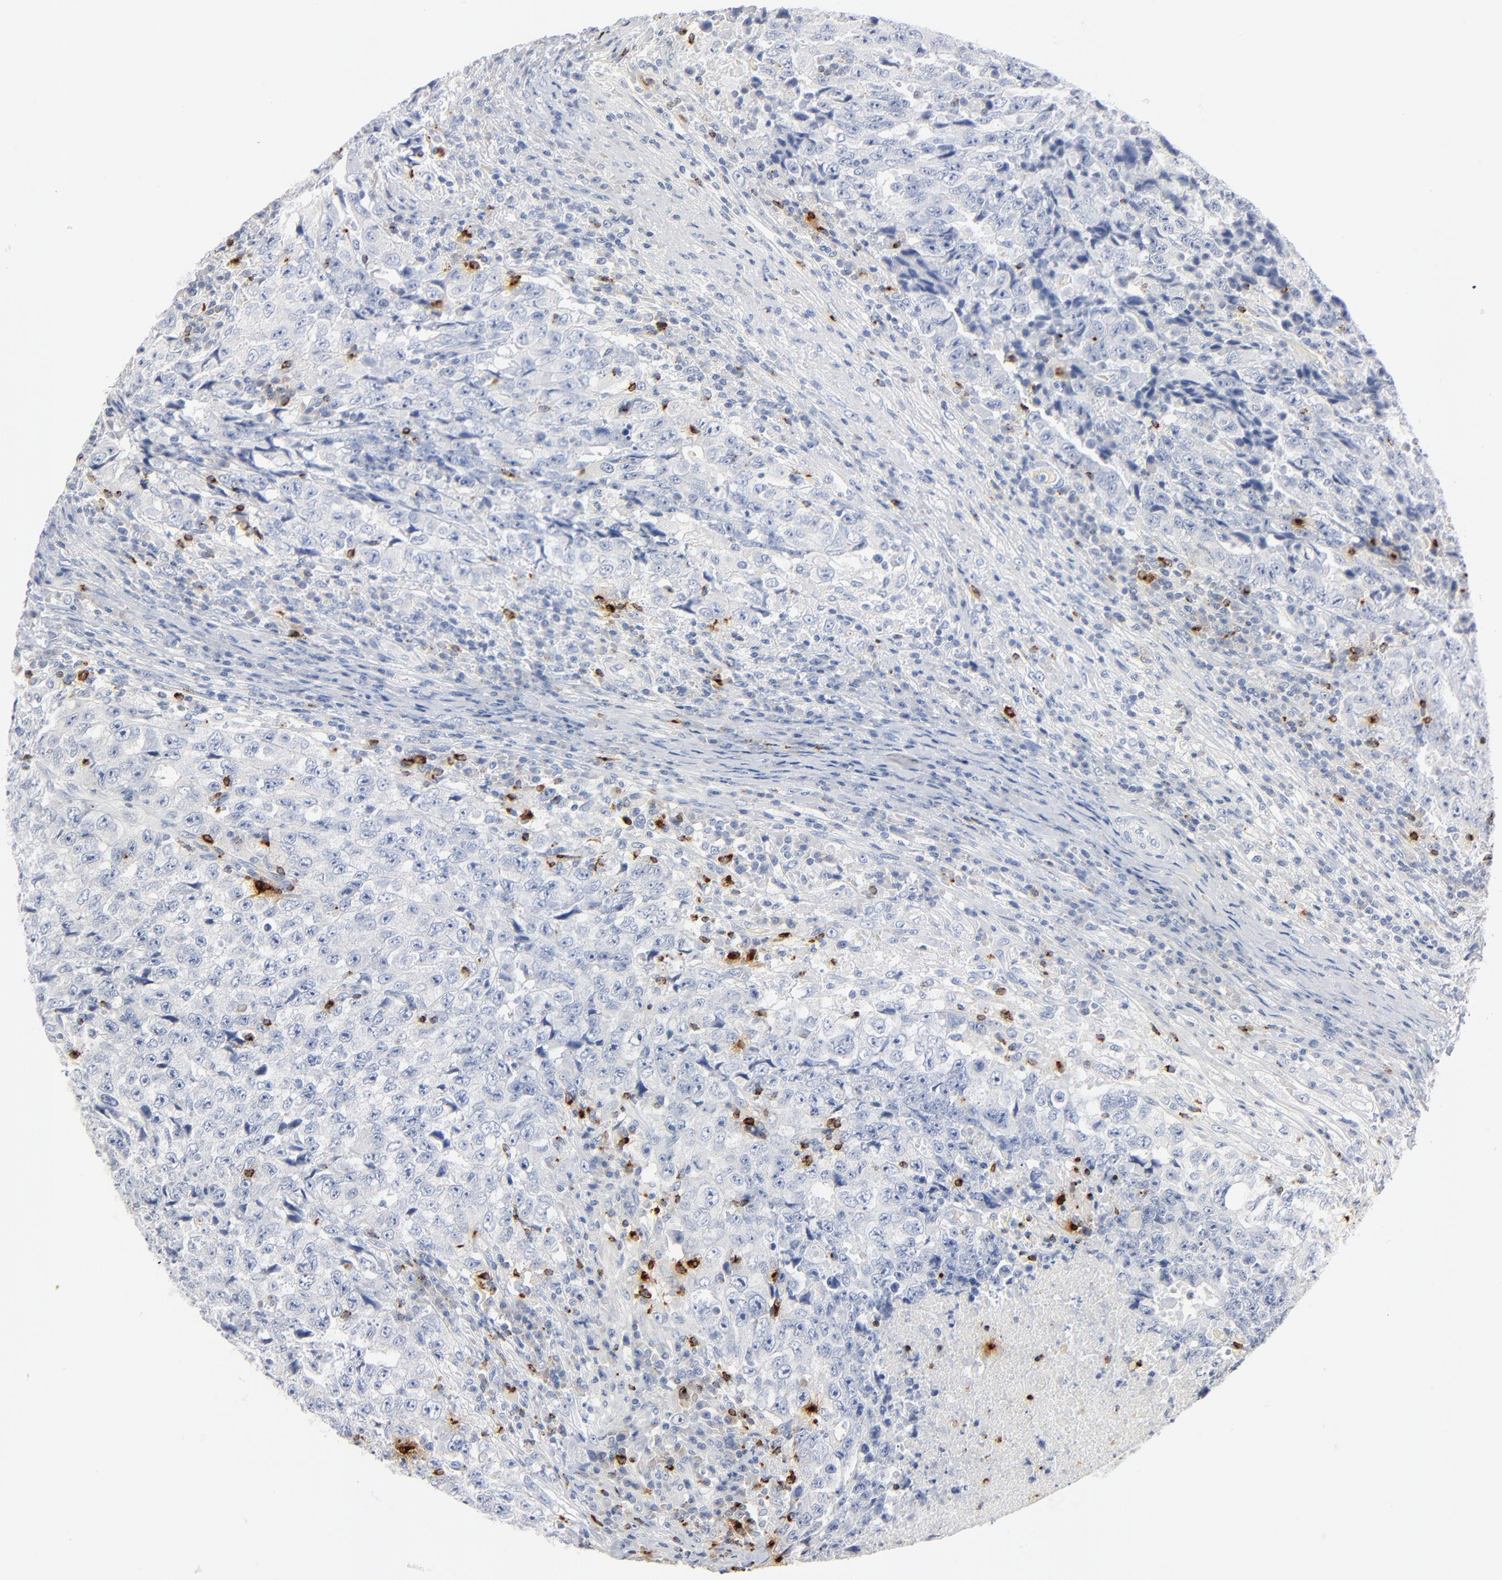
{"staining": {"intensity": "negative", "quantity": "none", "location": "none"}, "tissue": "testis cancer", "cell_type": "Tumor cells", "image_type": "cancer", "snomed": [{"axis": "morphology", "description": "Necrosis, NOS"}, {"axis": "morphology", "description": "Carcinoma, Embryonal, NOS"}, {"axis": "topography", "description": "Testis"}], "caption": "Immunohistochemistry of human testis cancer (embryonal carcinoma) displays no positivity in tumor cells. (Brightfield microscopy of DAB (3,3'-diaminobenzidine) IHC at high magnification).", "gene": "GZMB", "patient": {"sex": "male", "age": 19}}